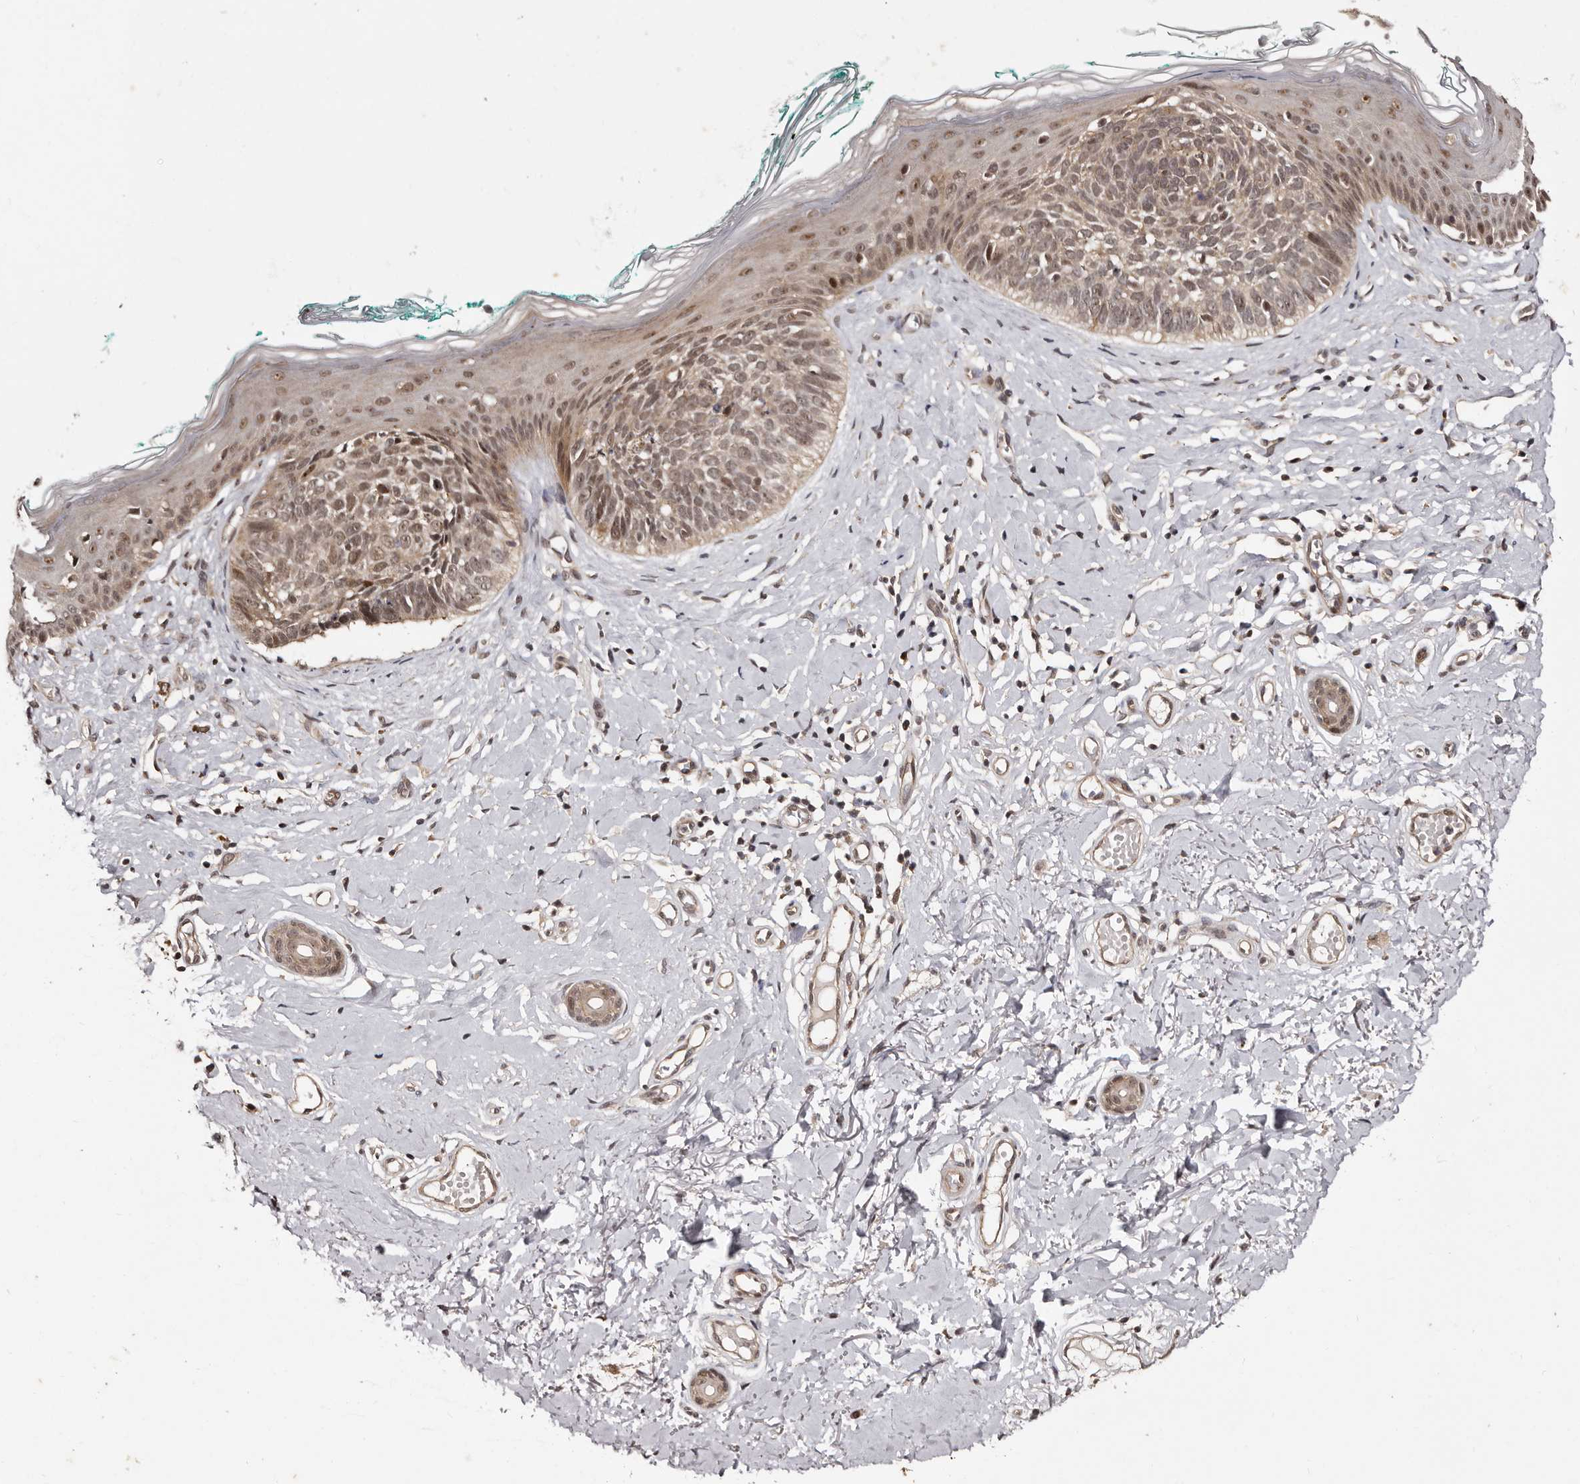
{"staining": {"intensity": "weak", "quantity": ">75%", "location": "nuclear"}, "tissue": "skin cancer", "cell_type": "Tumor cells", "image_type": "cancer", "snomed": [{"axis": "morphology", "description": "Basal cell carcinoma"}, {"axis": "topography", "description": "Skin"}], "caption": "Skin cancer tissue displays weak nuclear staining in about >75% of tumor cells", "gene": "TBC1D22B", "patient": {"sex": "male", "age": 48}}